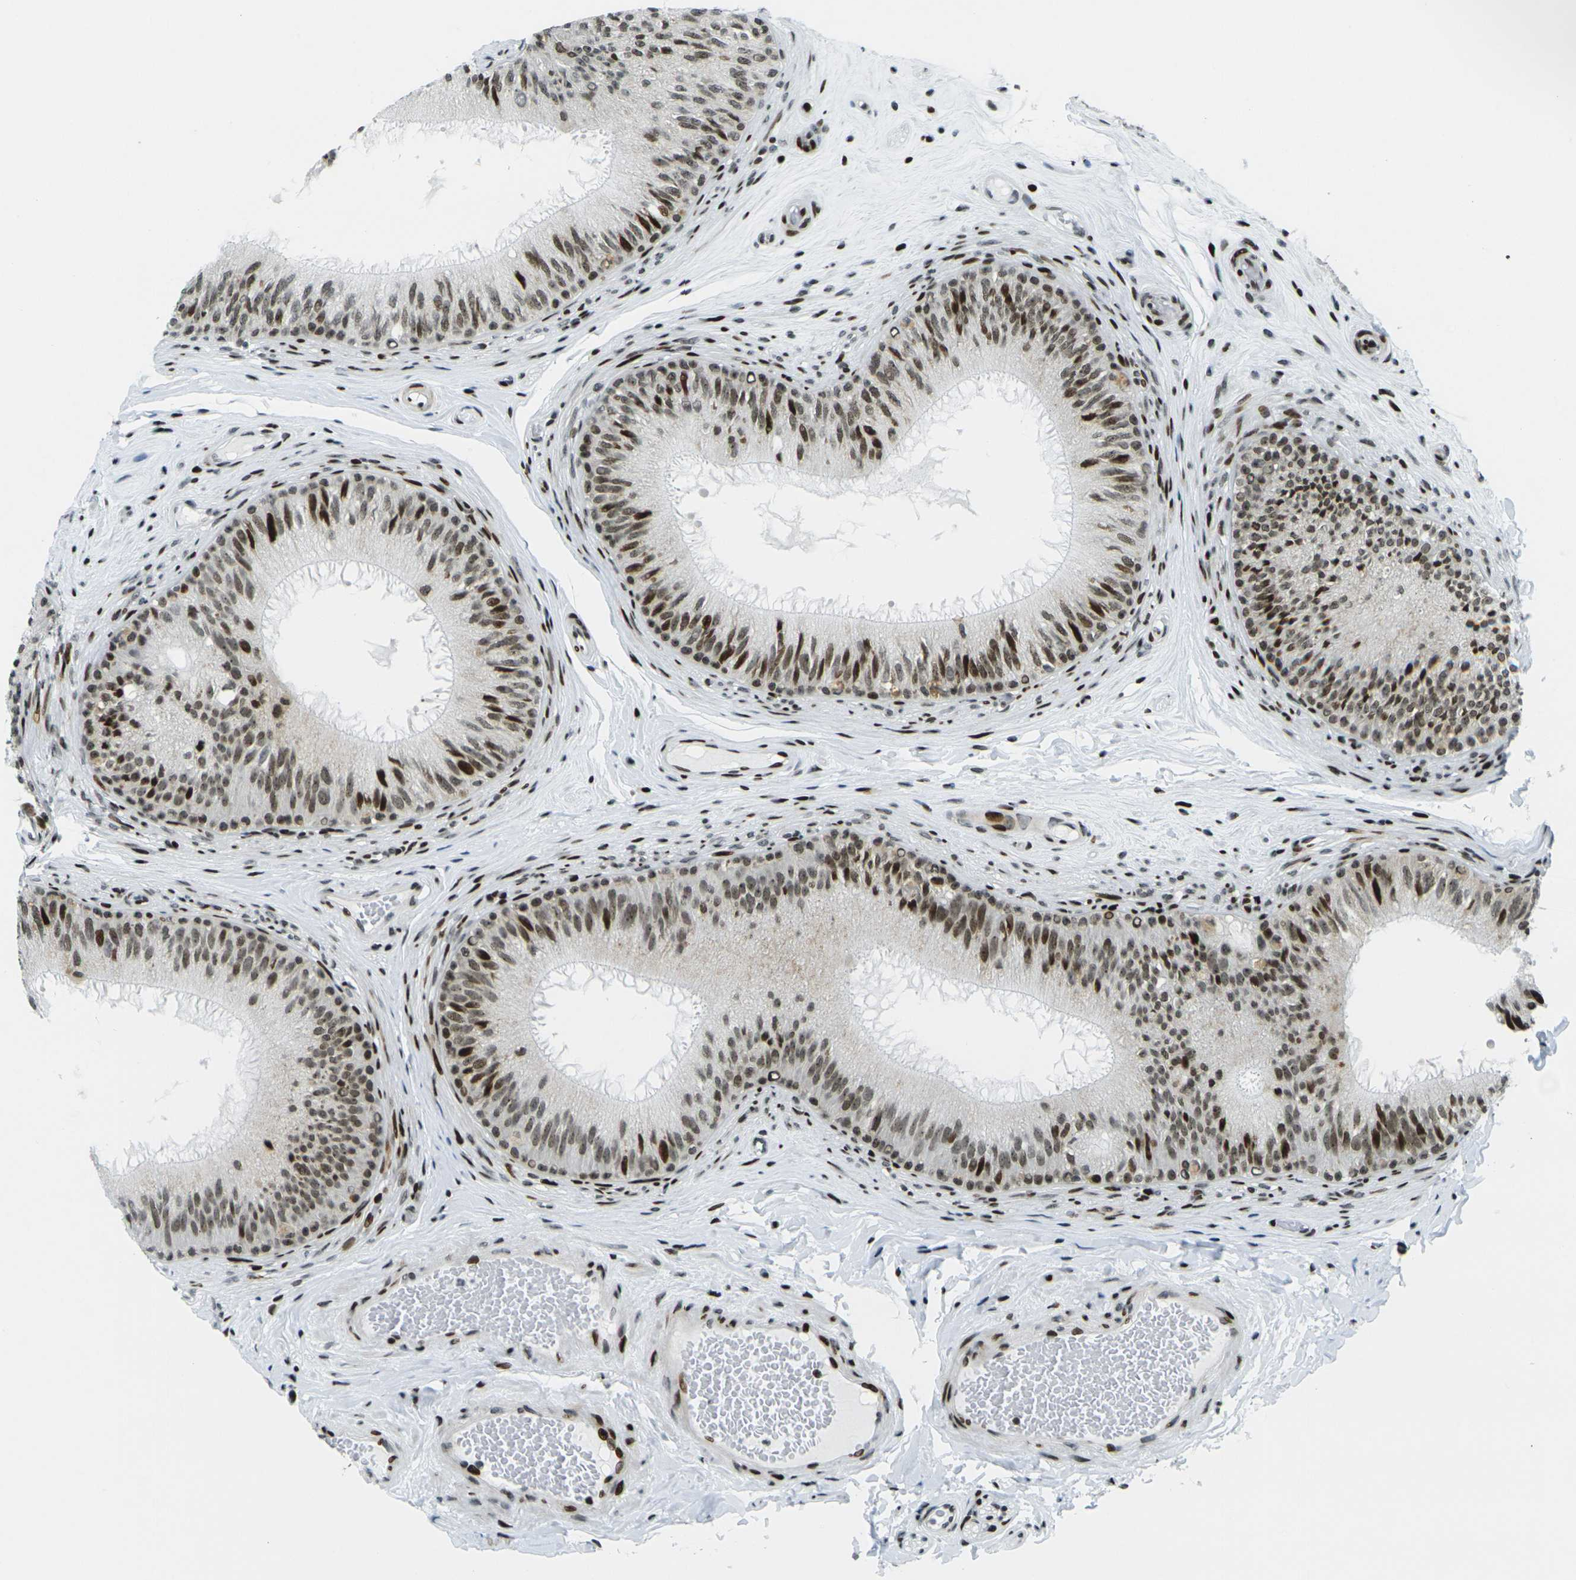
{"staining": {"intensity": "strong", "quantity": ">75%", "location": "nuclear"}, "tissue": "epididymis", "cell_type": "Glandular cells", "image_type": "normal", "snomed": [{"axis": "morphology", "description": "Normal tissue, NOS"}, {"axis": "topography", "description": "Testis"}, {"axis": "topography", "description": "Epididymis"}], "caption": "Approximately >75% of glandular cells in benign epididymis exhibit strong nuclear protein expression as visualized by brown immunohistochemical staining.", "gene": "H3", "patient": {"sex": "male", "age": 36}}